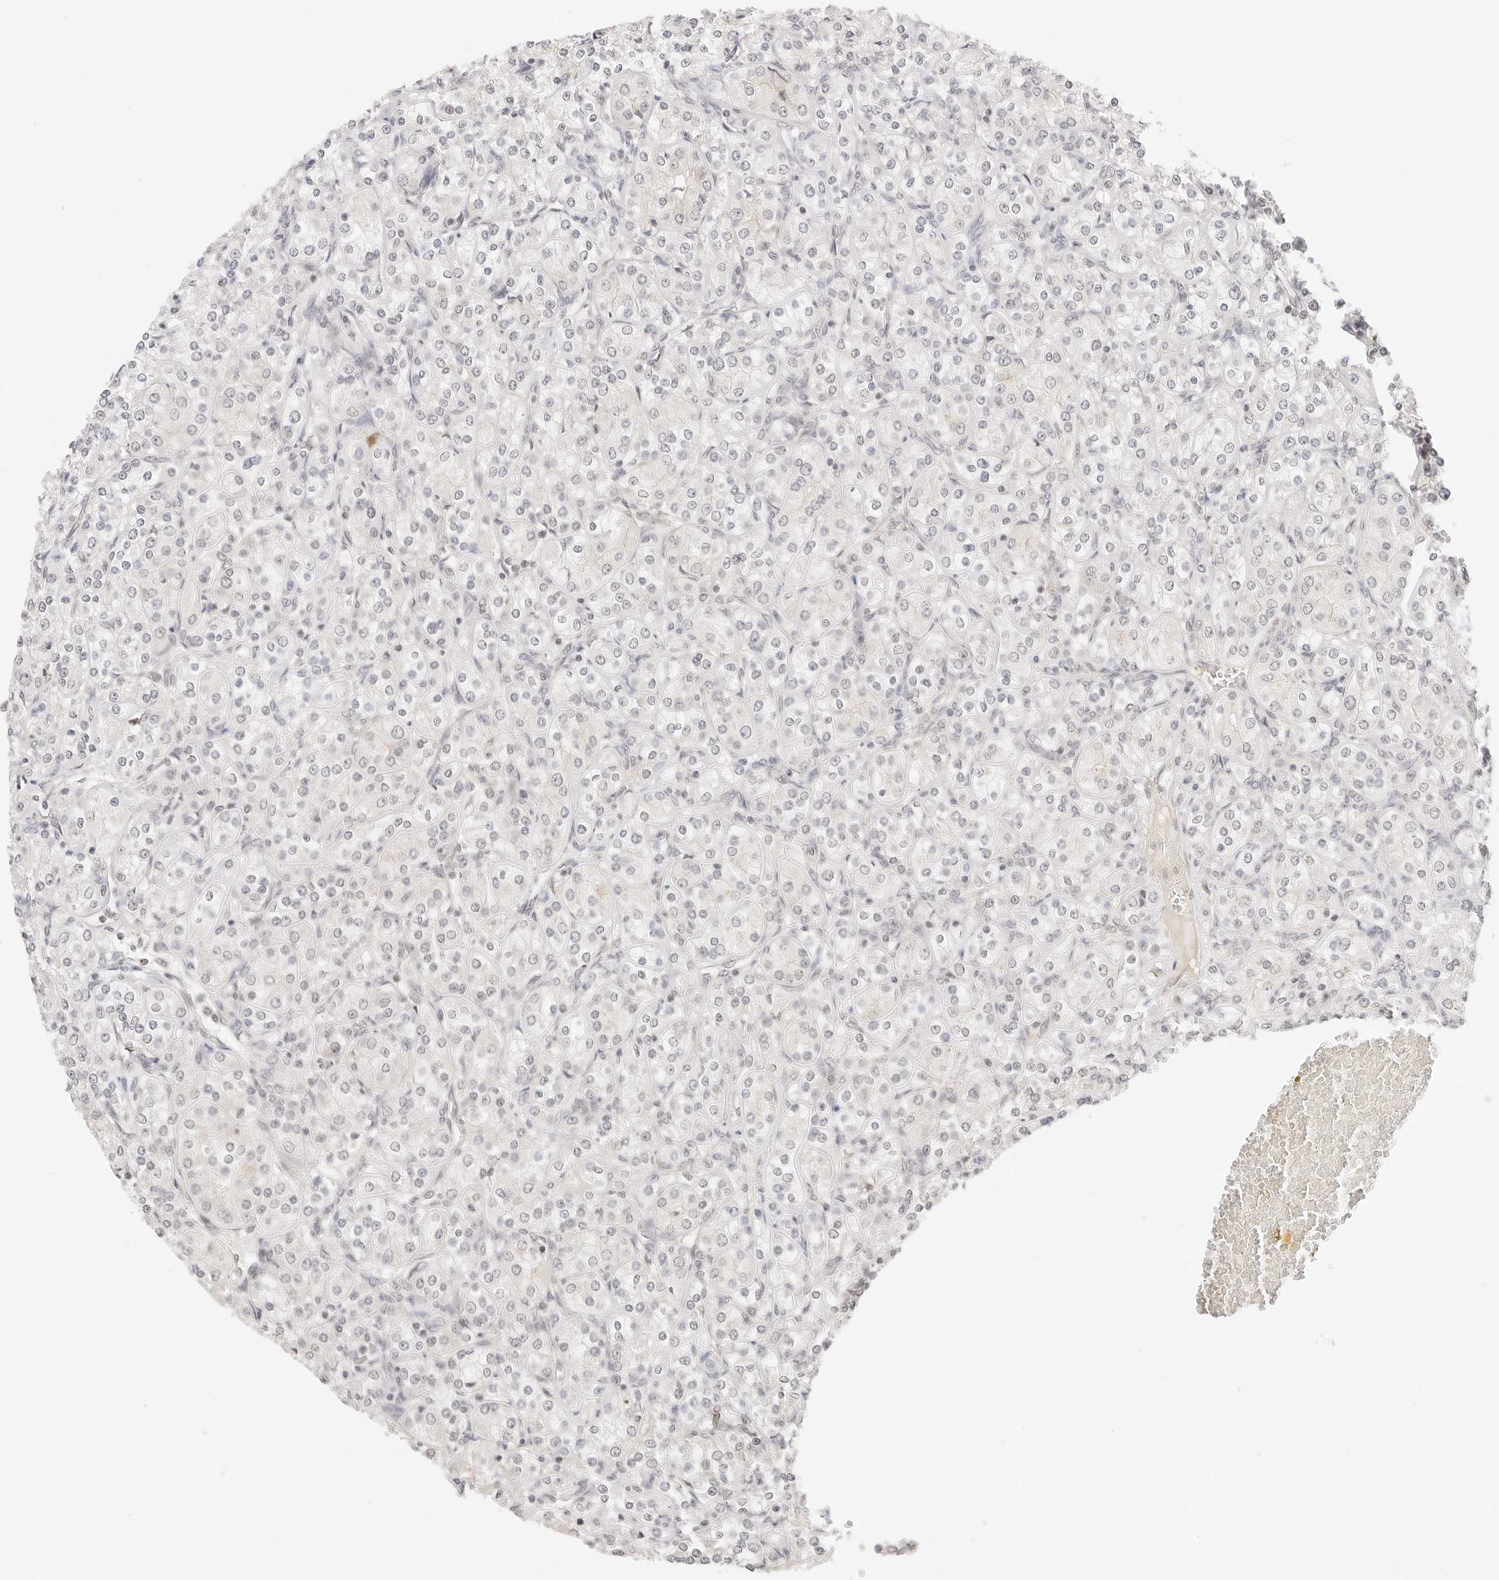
{"staining": {"intensity": "negative", "quantity": "none", "location": "none"}, "tissue": "renal cancer", "cell_type": "Tumor cells", "image_type": "cancer", "snomed": [{"axis": "morphology", "description": "Adenocarcinoma, NOS"}, {"axis": "topography", "description": "Kidney"}], "caption": "Immunohistochemical staining of renal cancer reveals no significant expression in tumor cells.", "gene": "SEPTIN4", "patient": {"sex": "male", "age": 77}}